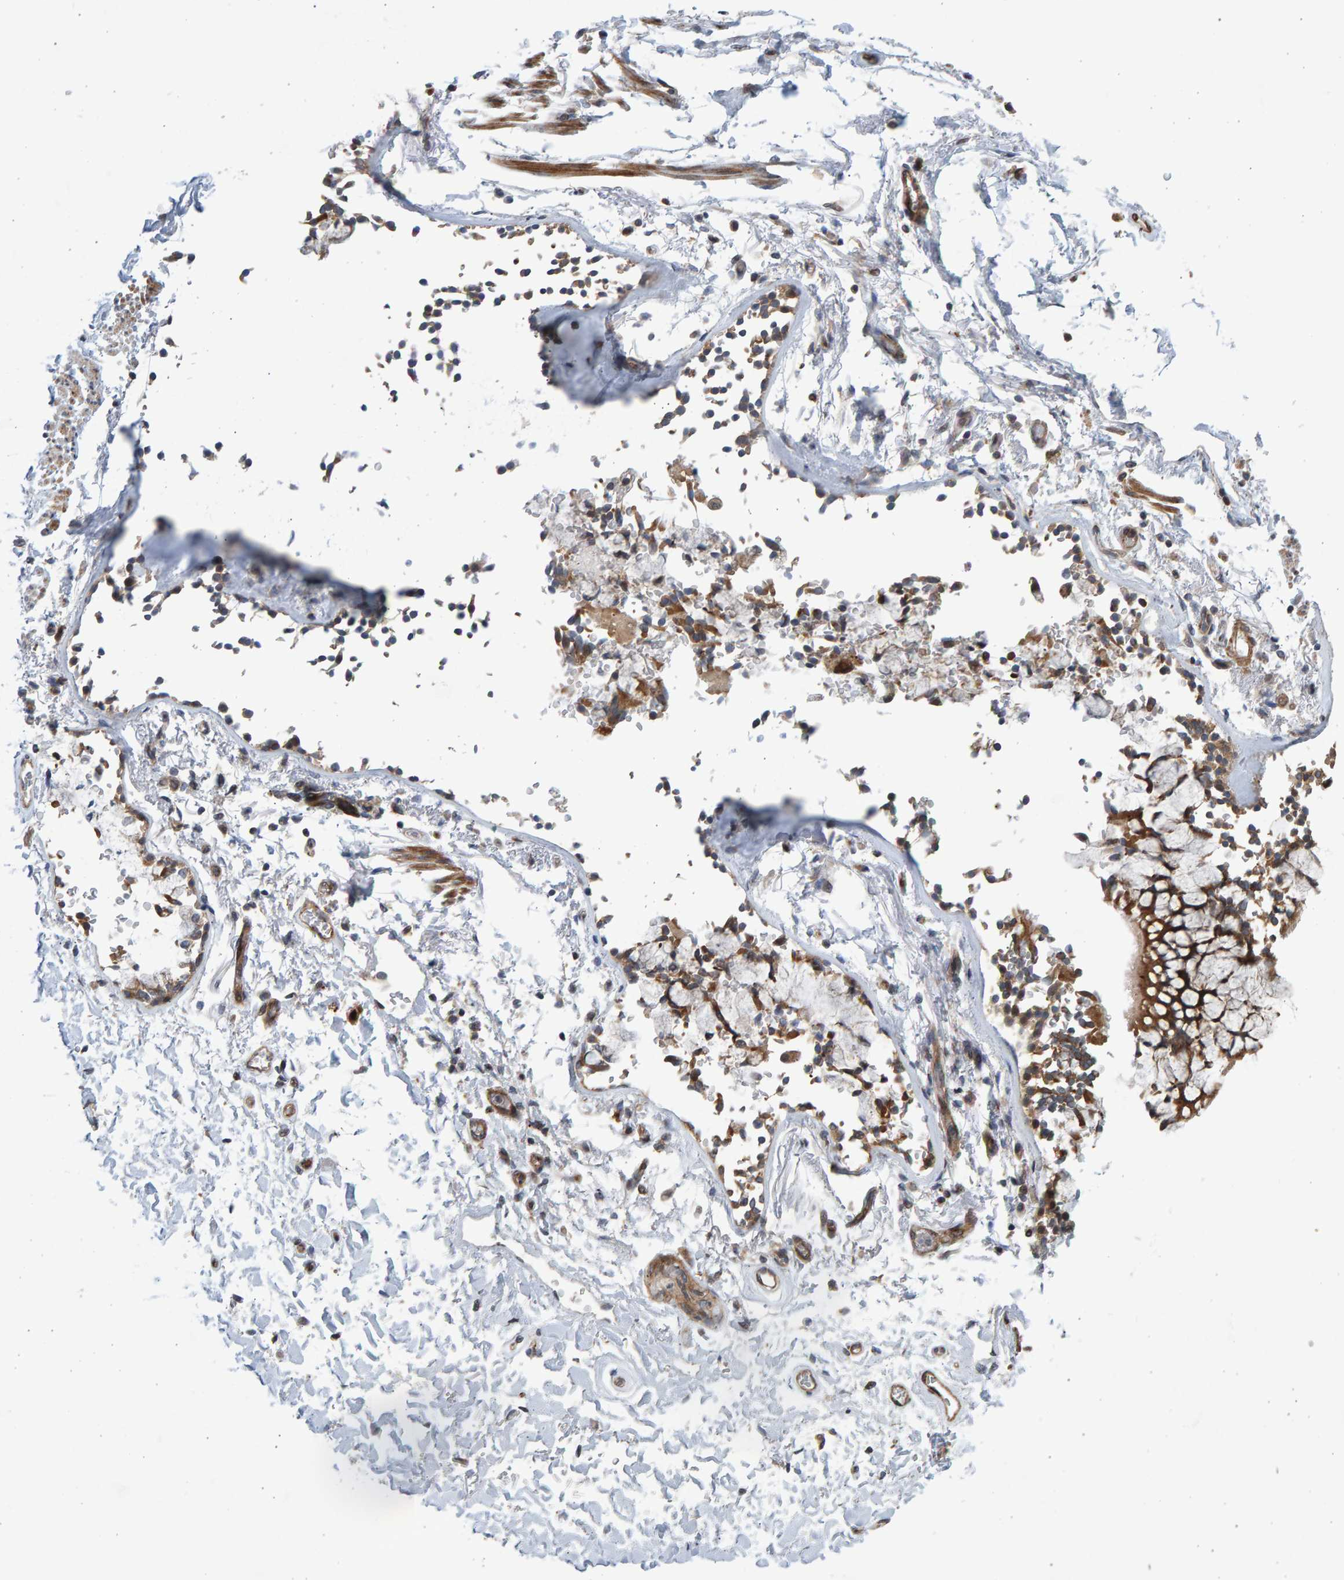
{"staining": {"intensity": "moderate", "quantity": "<25%", "location": "cytoplasmic/membranous"}, "tissue": "adipose tissue", "cell_type": "Adipocytes", "image_type": "normal", "snomed": [{"axis": "morphology", "description": "Normal tissue, NOS"}, {"axis": "topography", "description": "Cartilage tissue"}, {"axis": "topography", "description": "Lung"}], "caption": "Adipocytes demonstrate low levels of moderate cytoplasmic/membranous staining in approximately <25% of cells in unremarkable human adipose tissue. Nuclei are stained in blue.", "gene": "LRBA", "patient": {"sex": "female", "age": 77}}